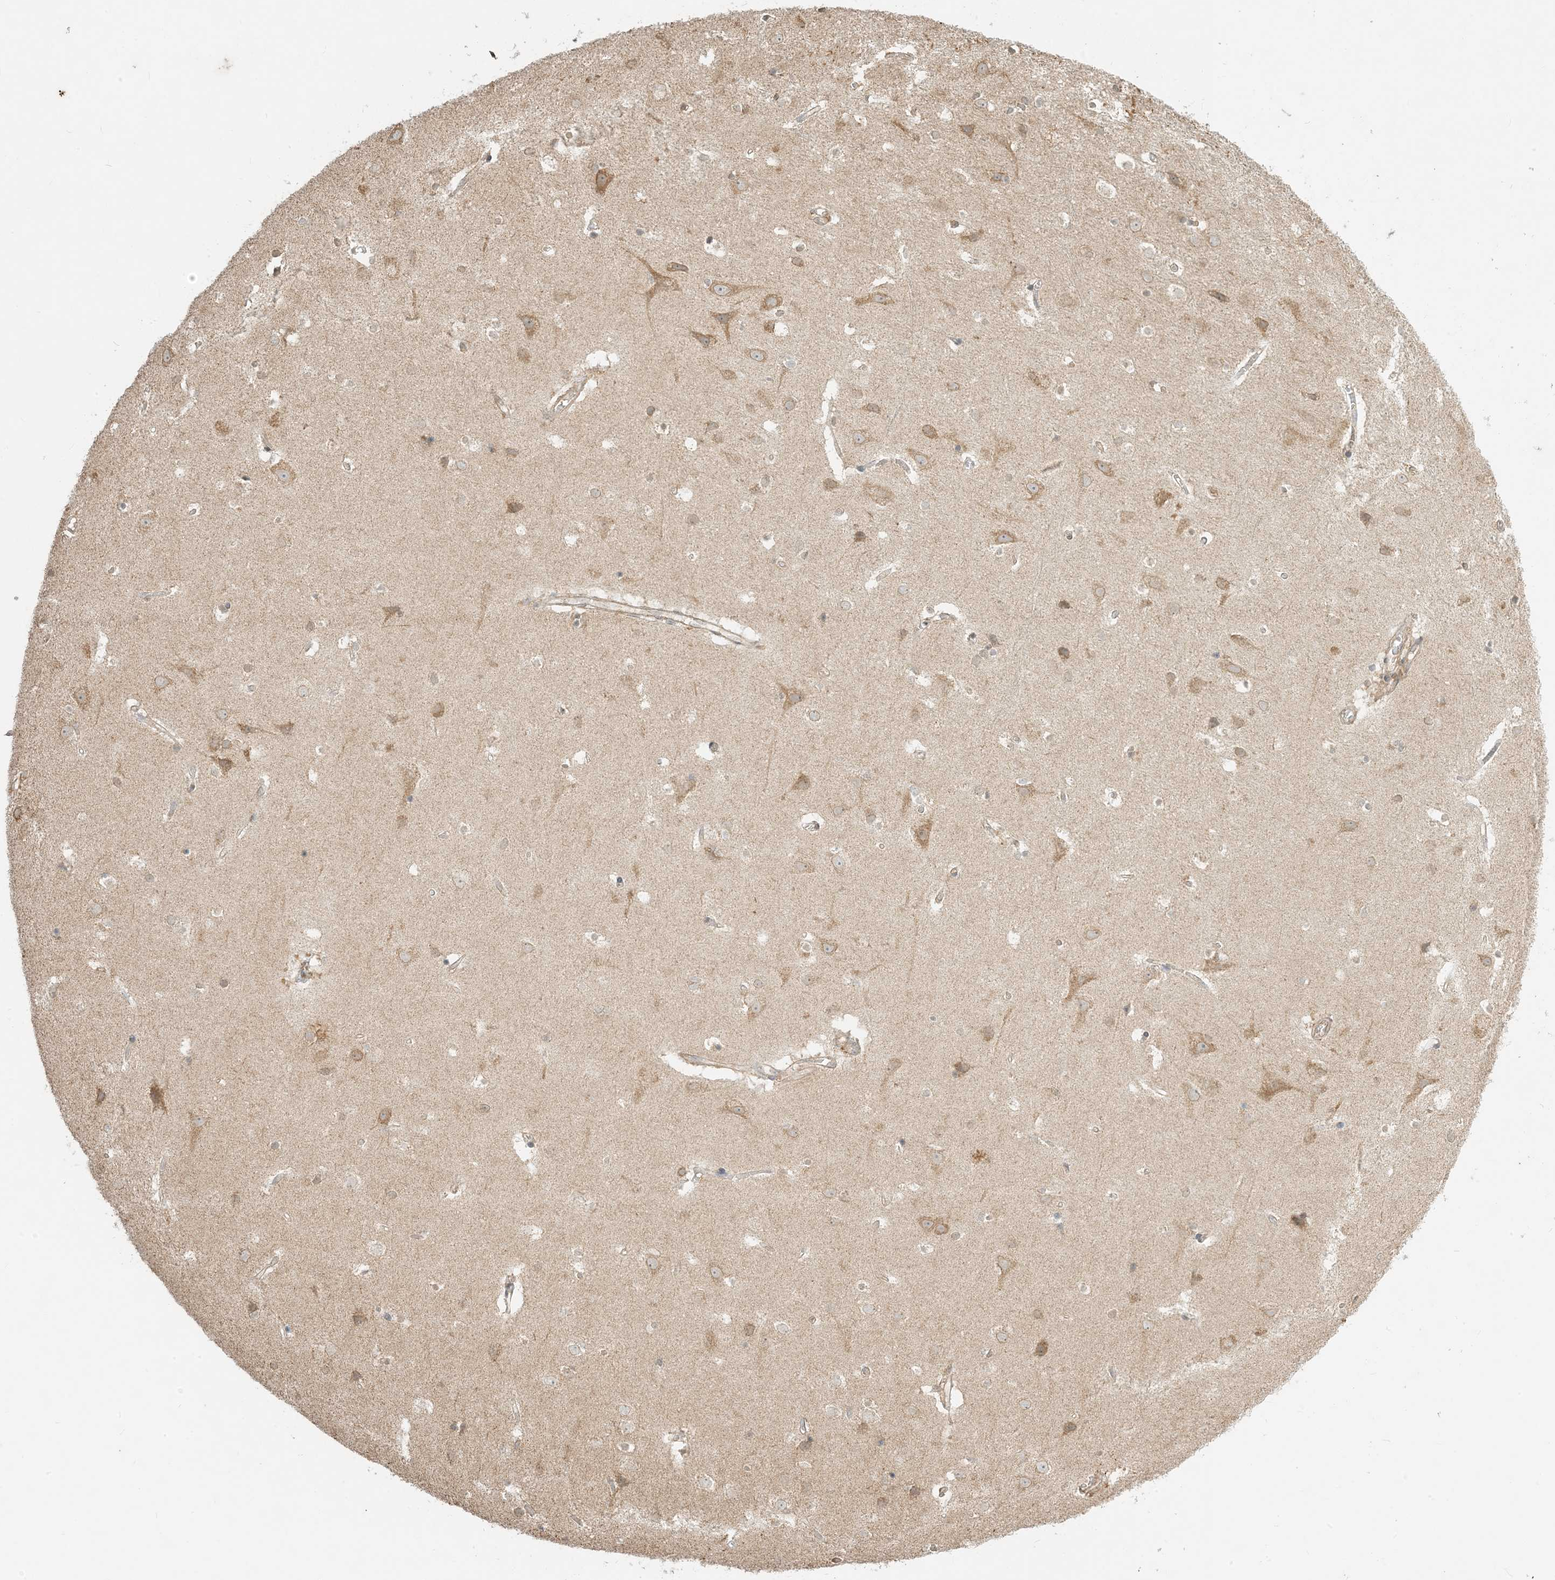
{"staining": {"intensity": "moderate", "quantity": ">75%", "location": "cytoplasmic/membranous"}, "tissue": "cerebral cortex", "cell_type": "Endothelial cells", "image_type": "normal", "snomed": [{"axis": "morphology", "description": "Normal tissue, NOS"}, {"axis": "topography", "description": "Cerebral cortex"}], "caption": "A photomicrograph showing moderate cytoplasmic/membranous expression in approximately >75% of endothelial cells in normal cerebral cortex, as visualized by brown immunohistochemical staining.", "gene": "MCOLN1", "patient": {"sex": "male", "age": 54}}